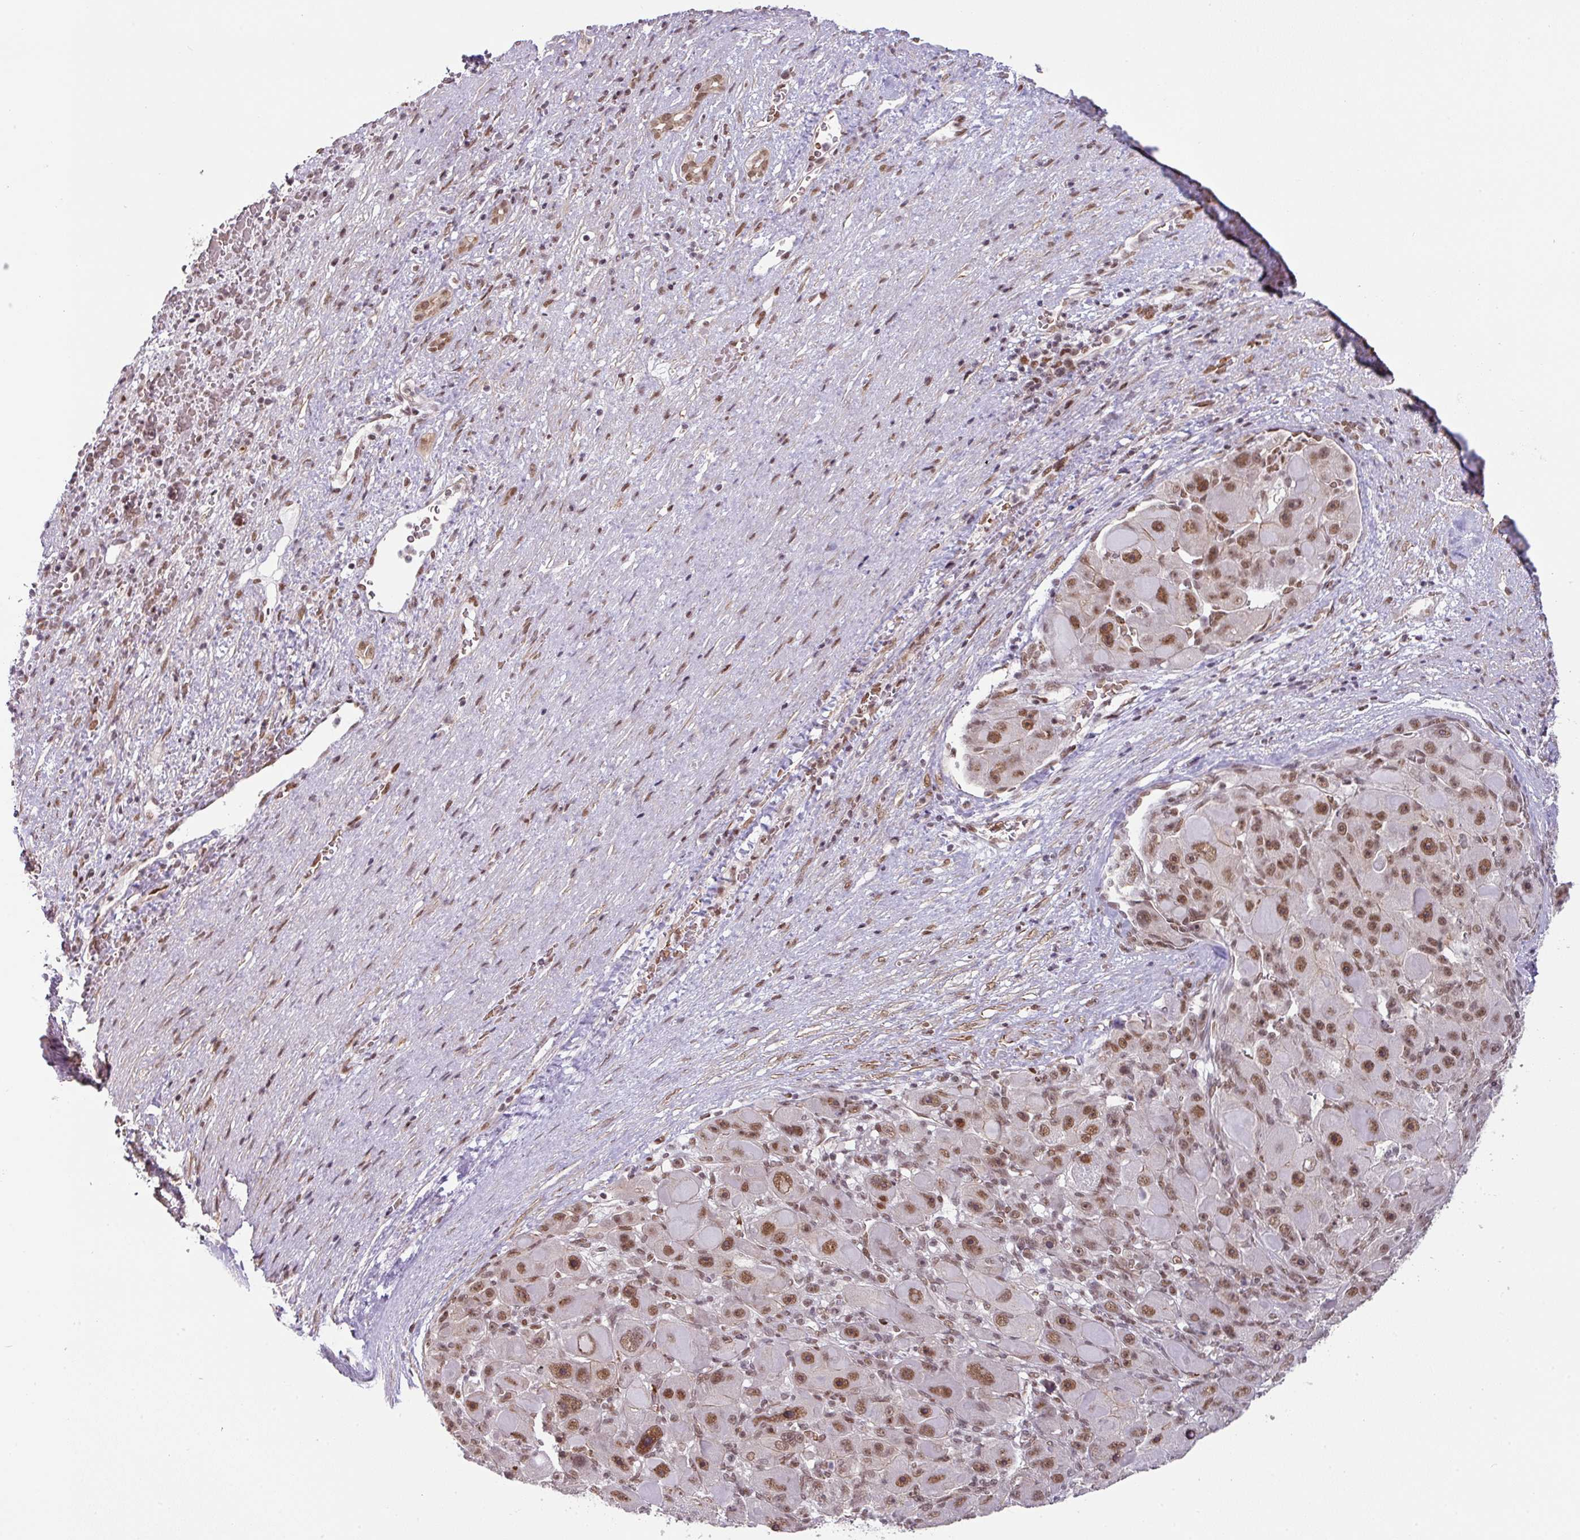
{"staining": {"intensity": "moderate", "quantity": ">75%", "location": "nuclear"}, "tissue": "liver cancer", "cell_type": "Tumor cells", "image_type": "cancer", "snomed": [{"axis": "morphology", "description": "Carcinoma, Hepatocellular, NOS"}, {"axis": "topography", "description": "Liver"}], "caption": "Hepatocellular carcinoma (liver) was stained to show a protein in brown. There is medium levels of moderate nuclear positivity in approximately >75% of tumor cells.", "gene": "NCOA5", "patient": {"sex": "male", "age": 76}}